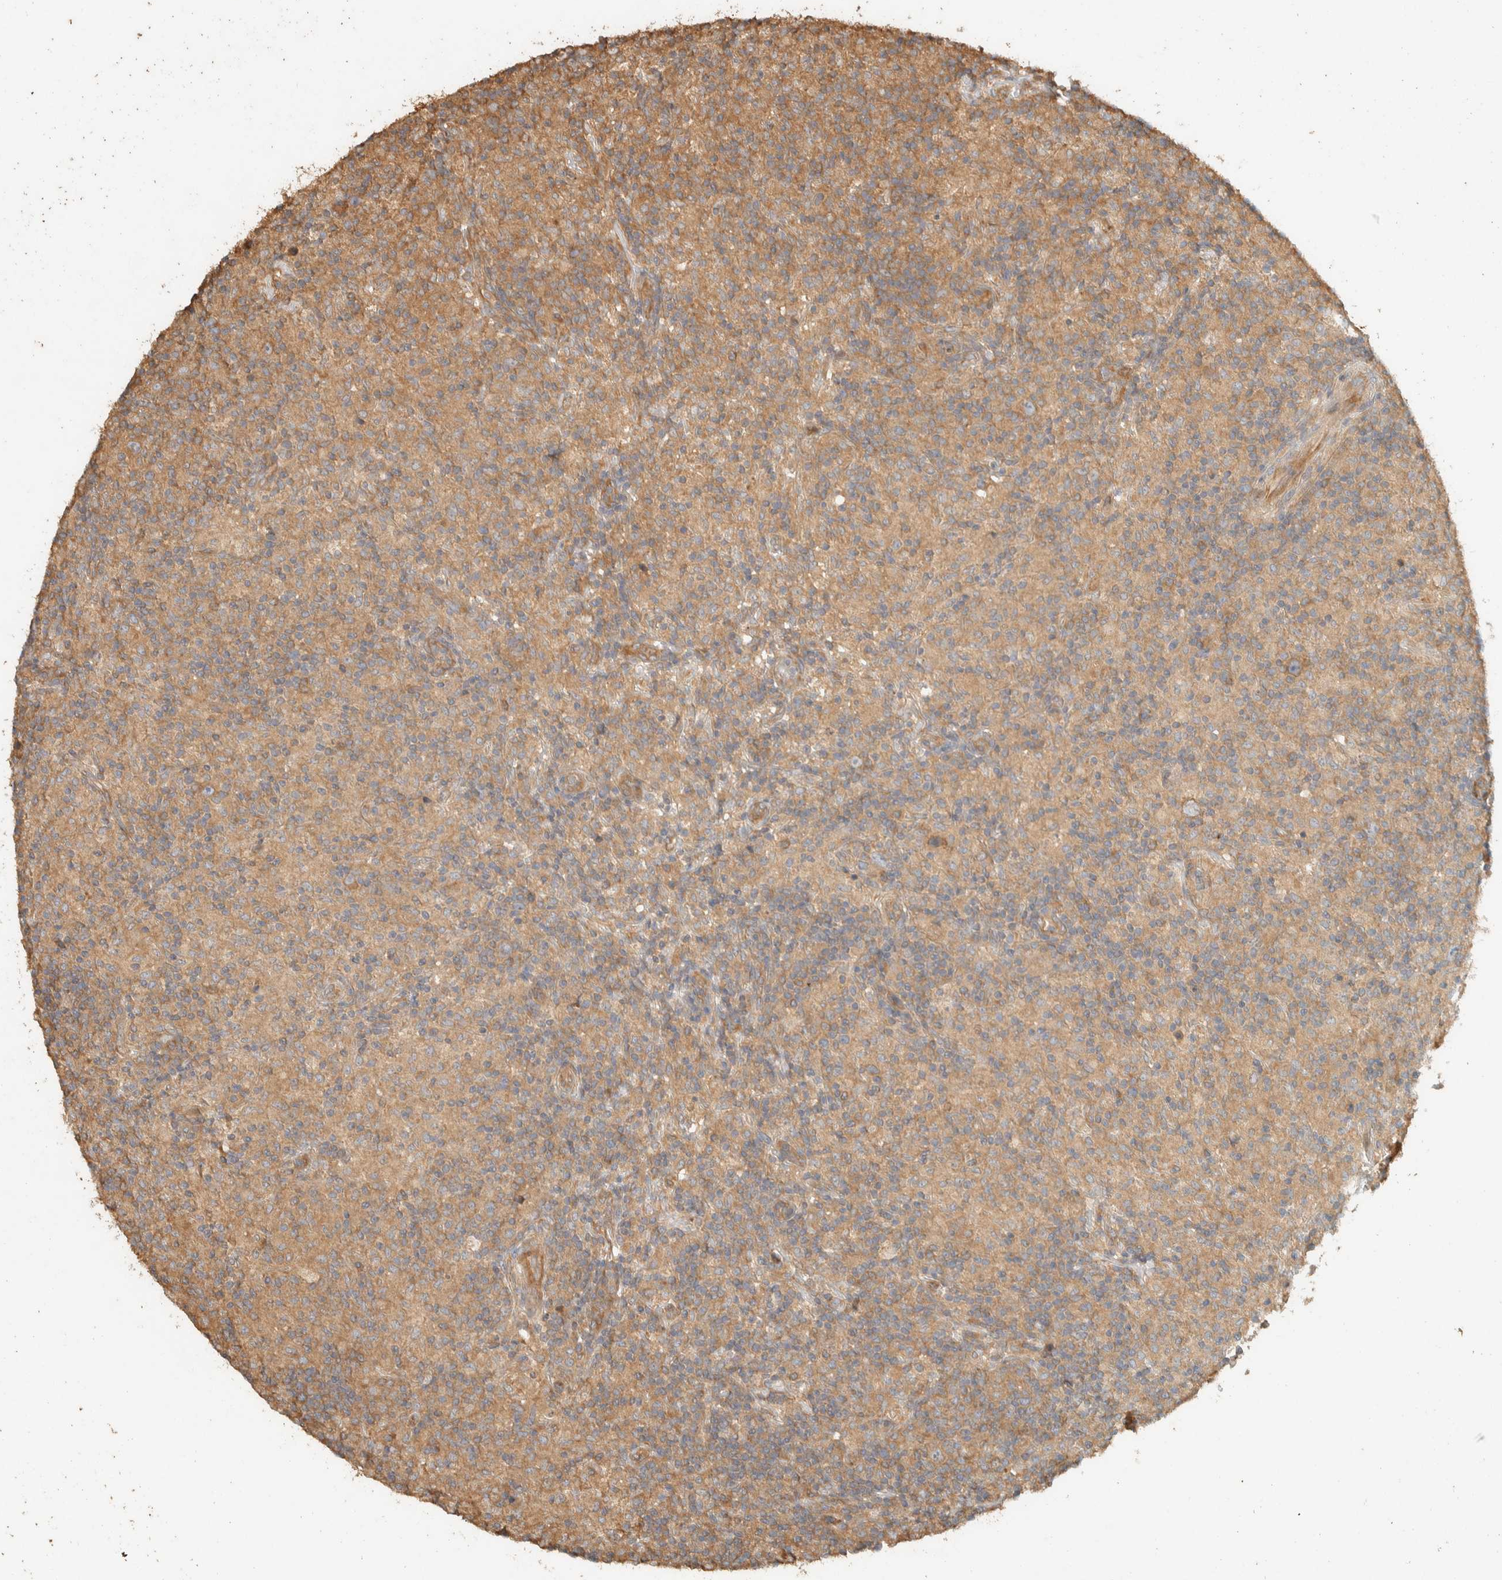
{"staining": {"intensity": "weak", "quantity": ">75%", "location": "cytoplasmic/membranous"}, "tissue": "lymphoma", "cell_type": "Tumor cells", "image_type": "cancer", "snomed": [{"axis": "morphology", "description": "Hodgkin's disease, NOS"}, {"axis": "topography", "description": "Lymph node"}], "caption": "Immunohistochemical staining of human lymphoma demonstrates low levels of weak cytoplasmic/membranous positivity in approximately >75% of tumor cells.", "gene": "EXOC7", "patient": {"sex": "male", "age": 70}}